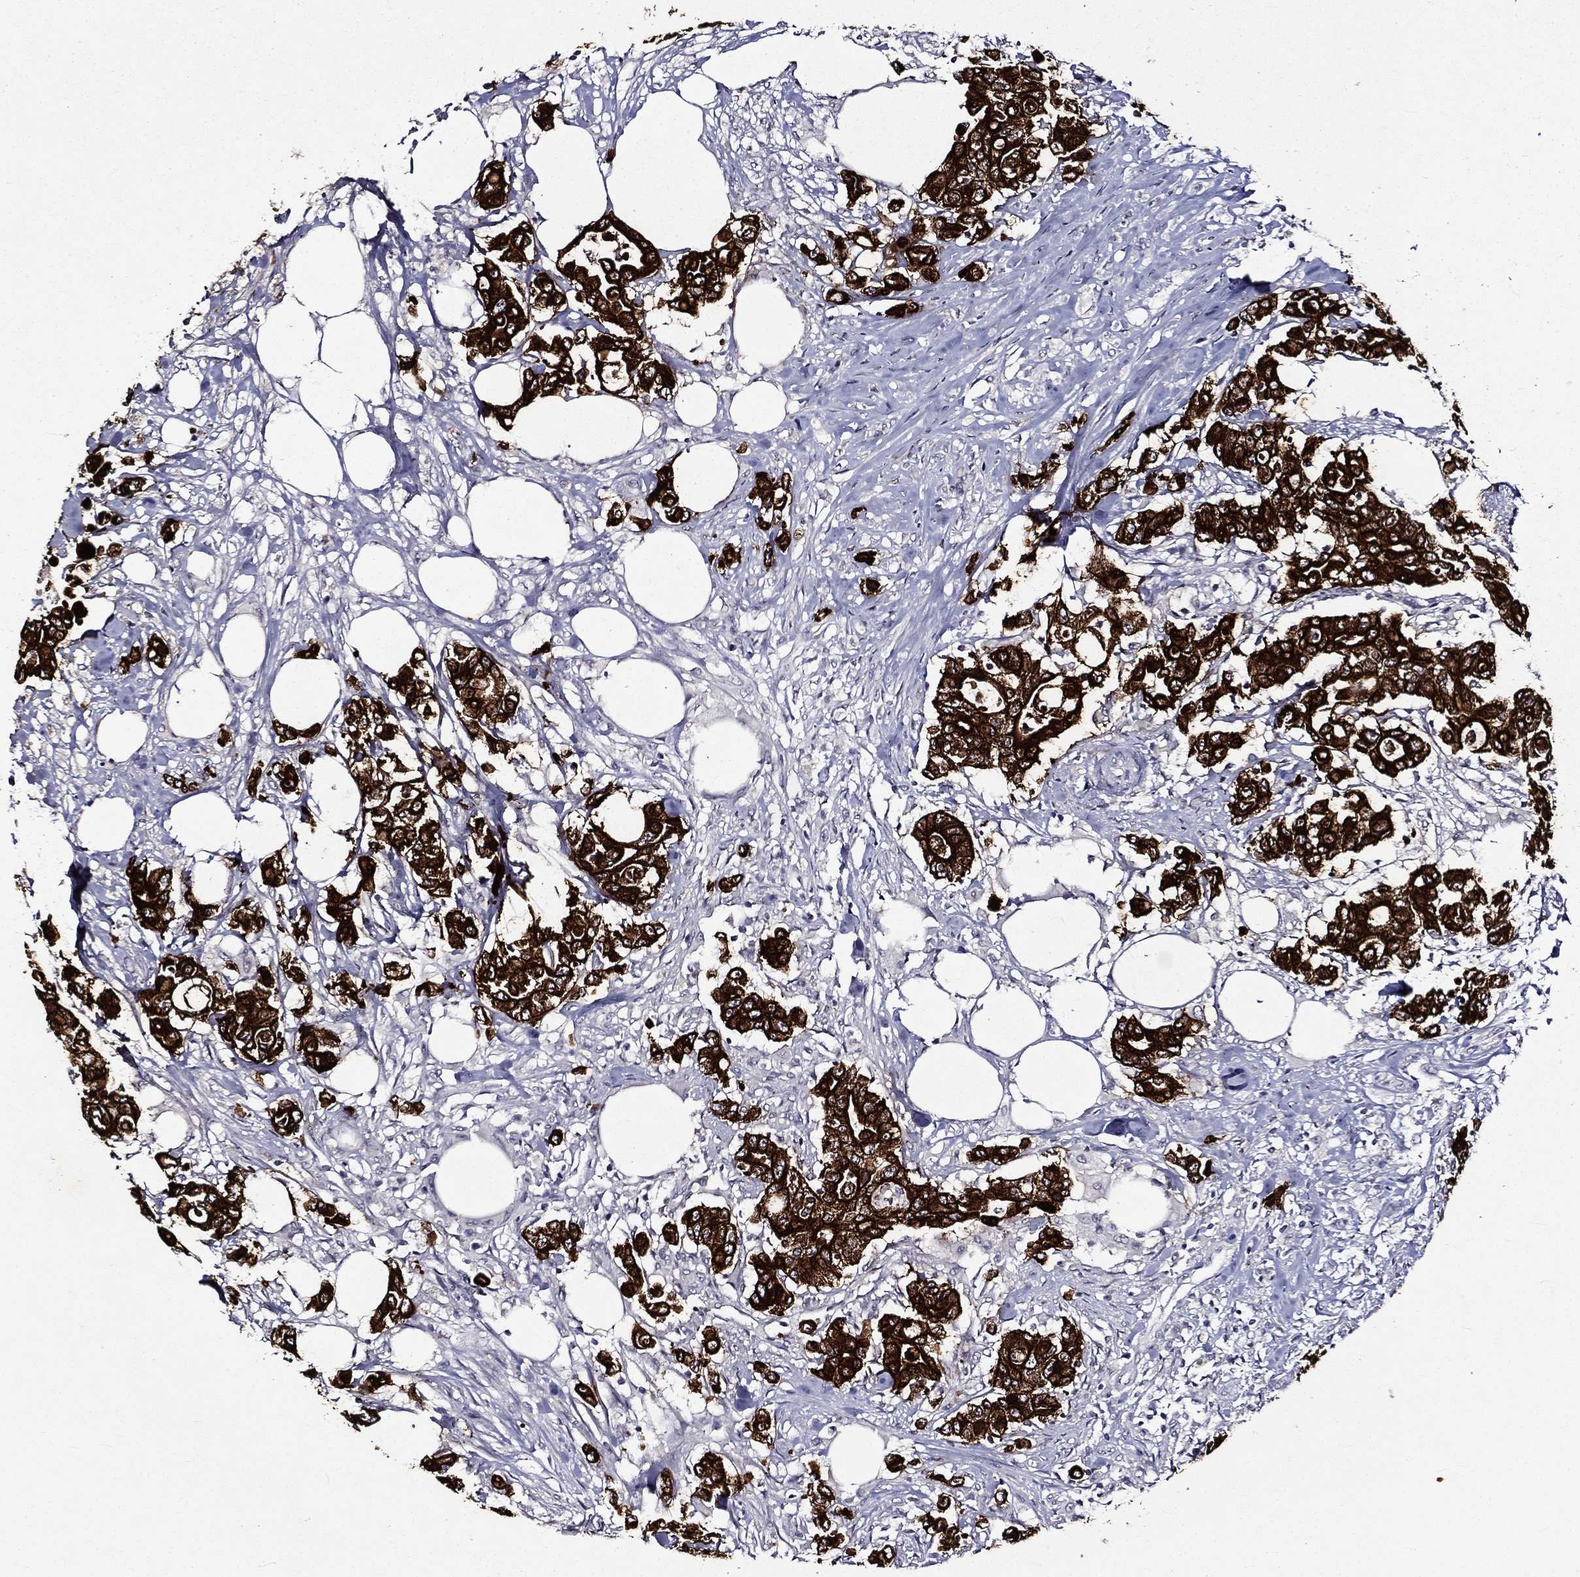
{"staining": {"intensity": "strong", "quantity": ">75%", "location": "cytoplasmic/membranous"}, "tissue": "colorectal cancer", "cell_type": "Tumor cells", "image_type": "cancer", "snomed": [{"axis": "morphology", "description": "Adenocarcinoma, NOS"}, {"axis": "topography", "description": "Colon"}], "caption": "Colorectal cancer (adenocarcinoma) stained with immunohistochemistry (IHC) exhibits strong cytoplasmic/membranous positivity in approximately >75% of tumor cells.", "gene": "KRT7", "patient": {"sex": "female", "age": 48}}